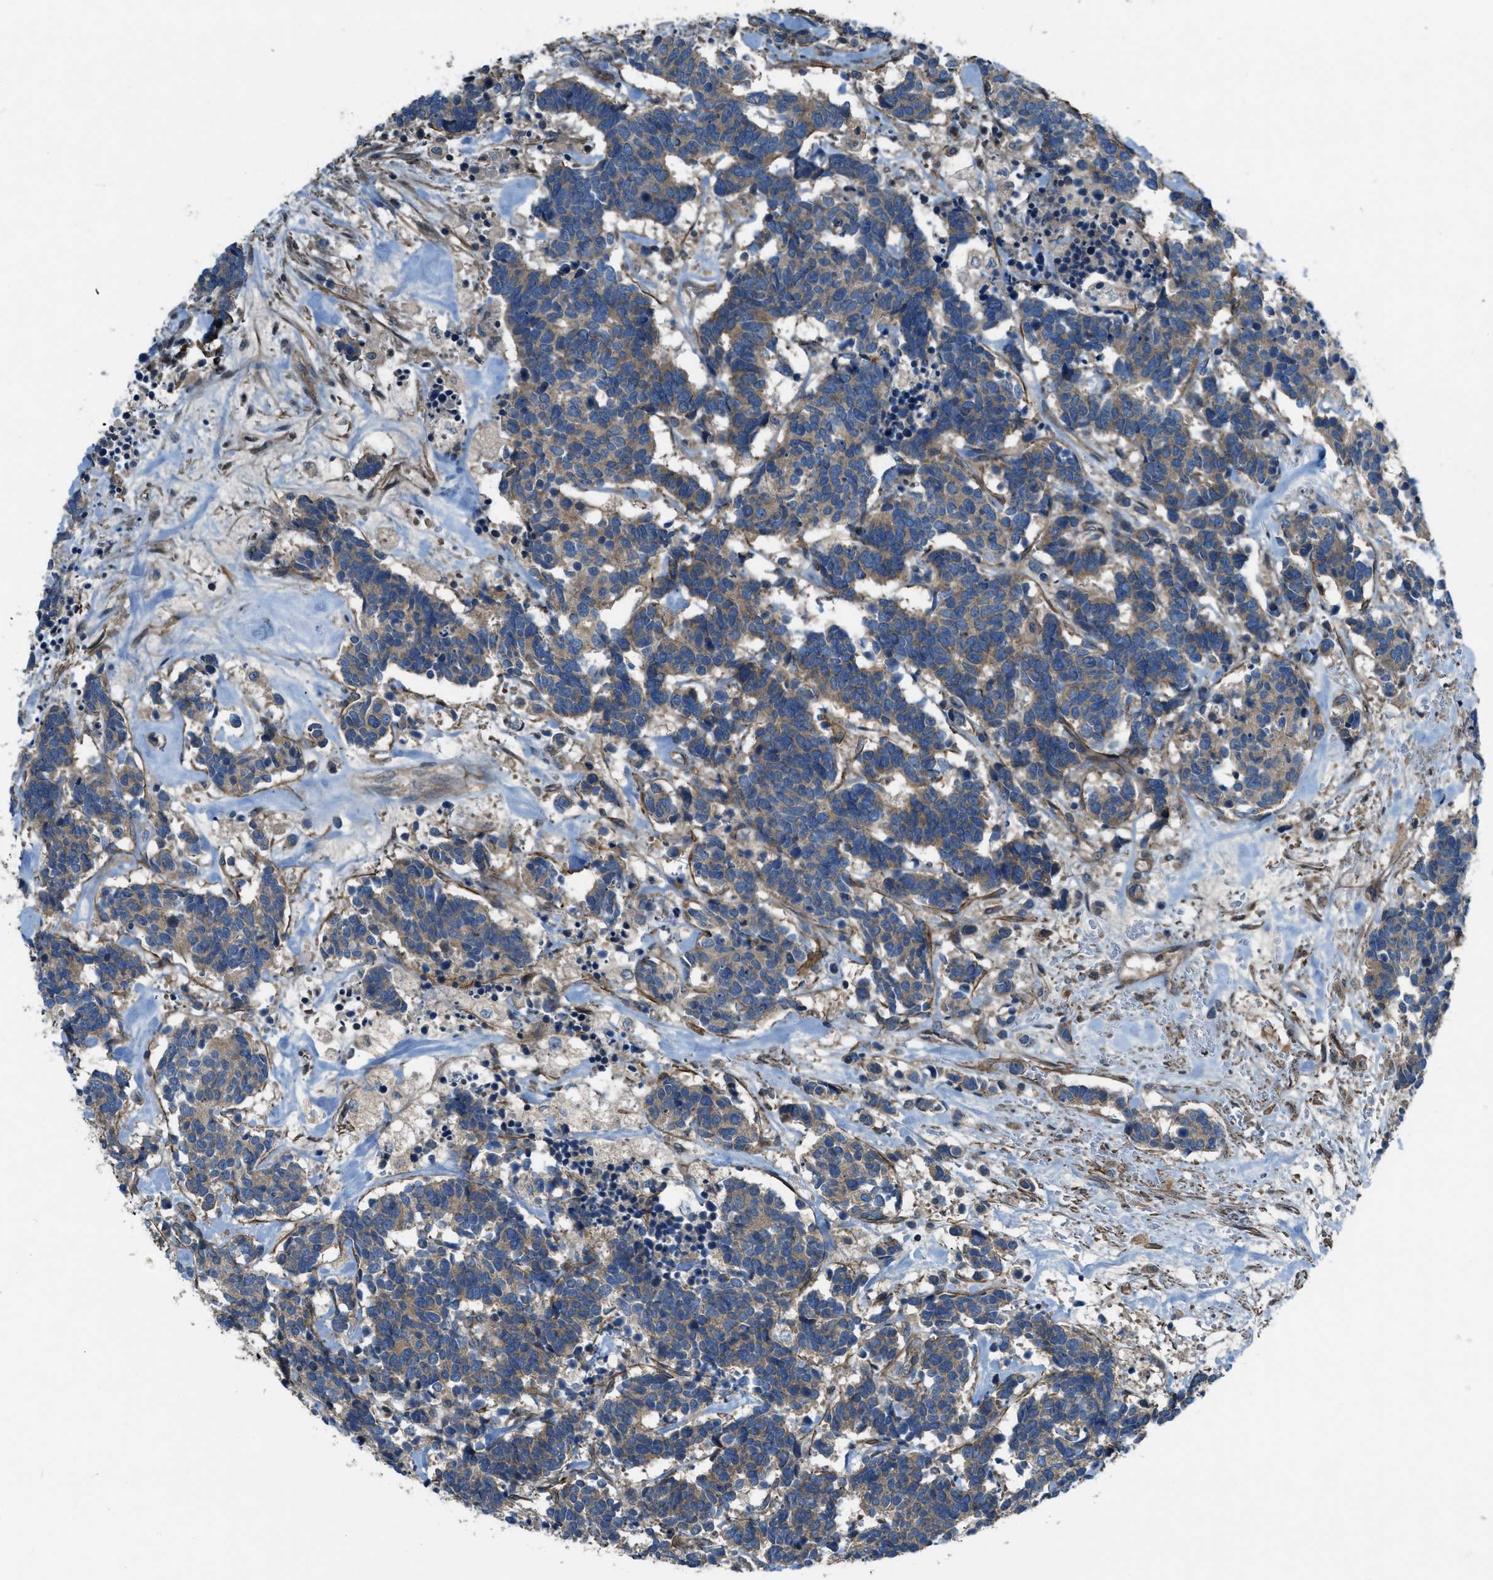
{"staining": {"intensity": "moderate", "quantity": ">75%", "location": "cytoplasmic/membranous"}, "tissue": "carcinoid", "cell_type": "Tumor cells", "image_type": "cancer", "snomed": [{"axis": "morphology", "description": "Carcinoma, NOS"}, {"axis": "morphology", "description": "Carcinoid, malignant, NOS"}, {"axis": "topography", "description": "Urinary bladder"}], "caption": "Carcinoid (malignant) stained for a protein (brown) shows moderate cytoplasmic/membranous positive positivity in approximately >75% of tumor cells.", "gene": "VEZT", "patient": {"sex": "male", "age": 57}}